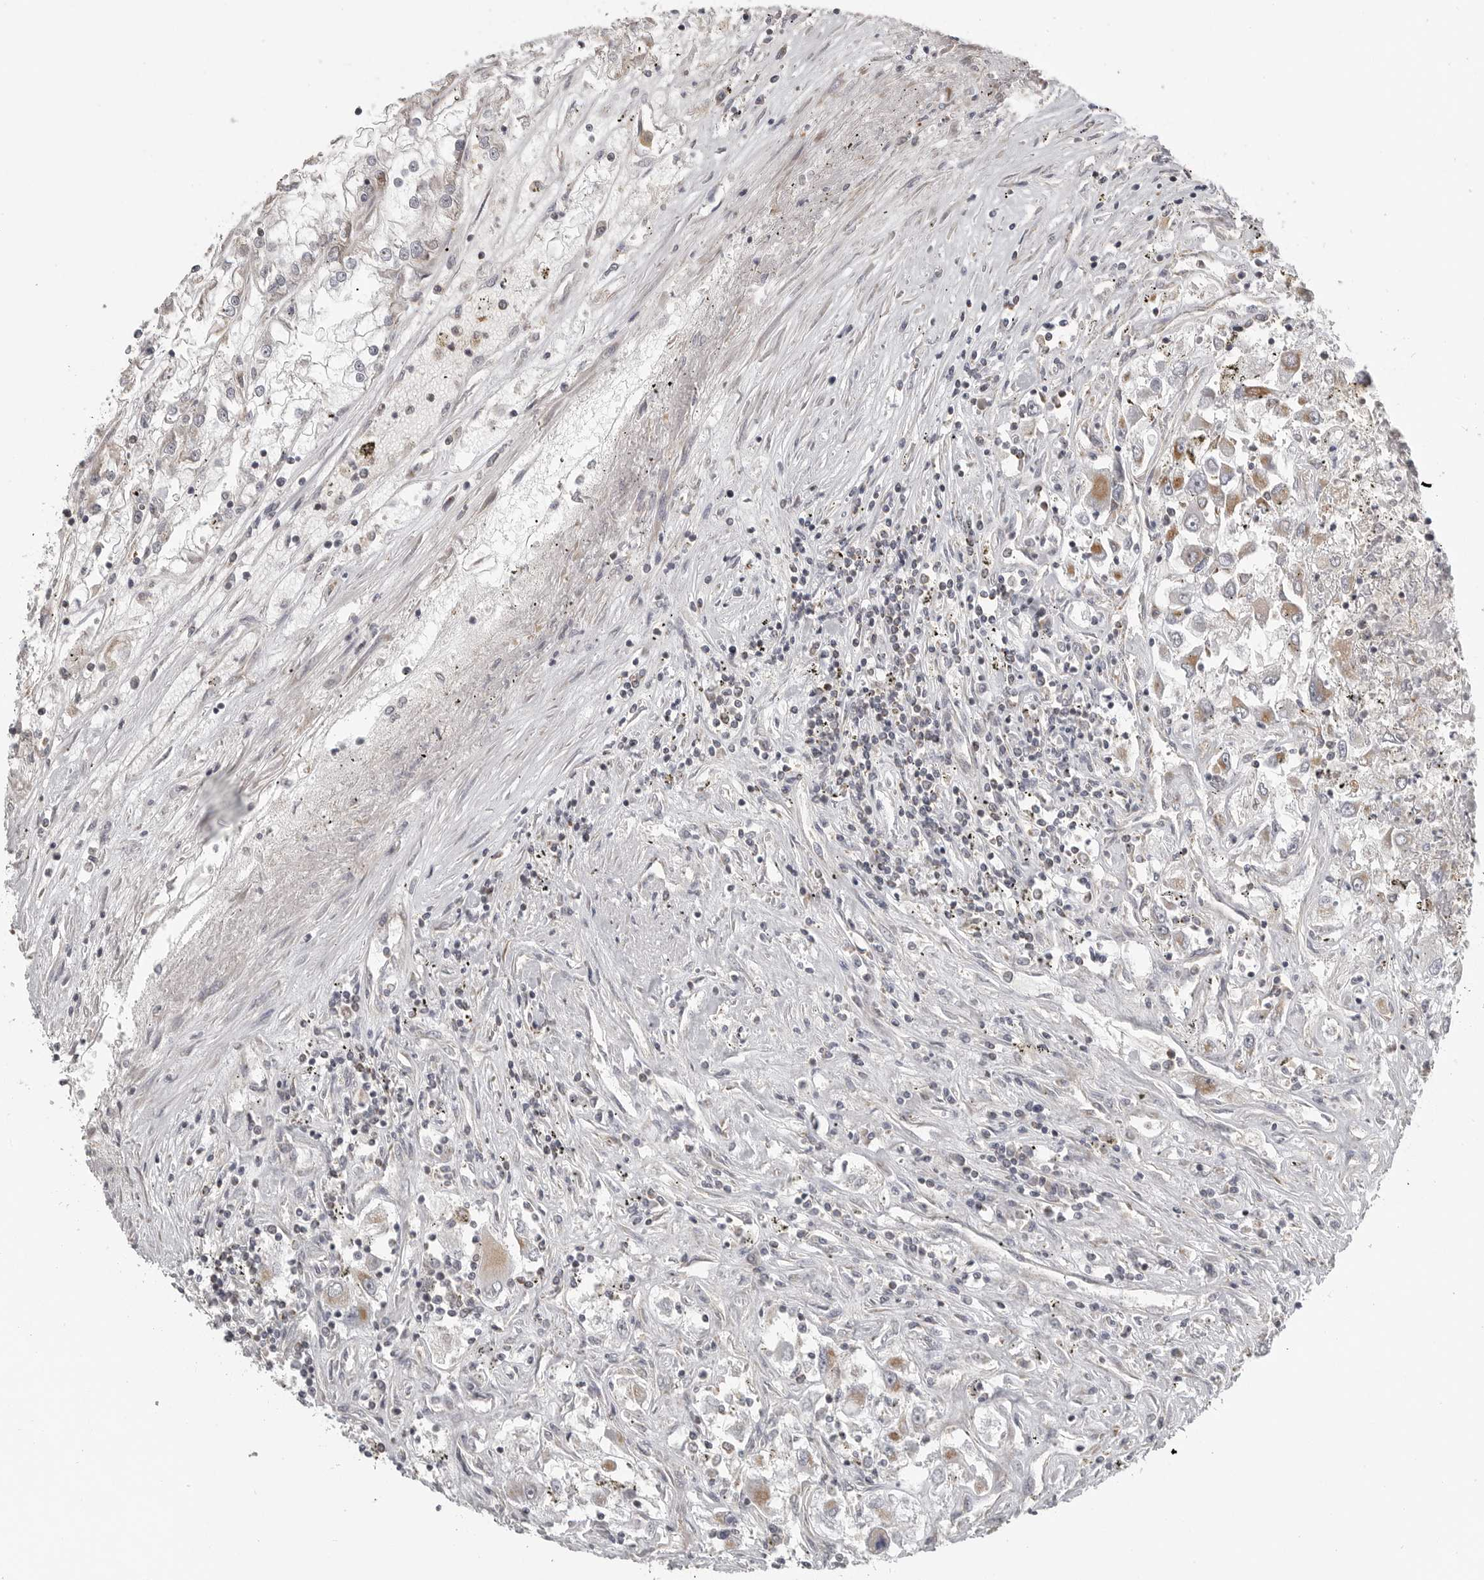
{"staining": {"intensity": "moderate", "quantity": "<25%", "location": "cytoplasmic/membranous"}, "tissue": "renal cancer", "cell_type": "Tumor cells", "image_type": "cancer", "snomed": [{"axis": "morphology", "description": "Adenocarcinoma, NOS"}, {"axis": "topography", "description": "Kidney"}], "caption": "Immunohistochemical staining of human renal cancer (adenocarcinoma) displays low levels of moderate cytoplasmic/membranous expression in approximately <25% of tumor cells.", "gene": "RXFP3", "patient": {"sex": "female", "age": 52}}